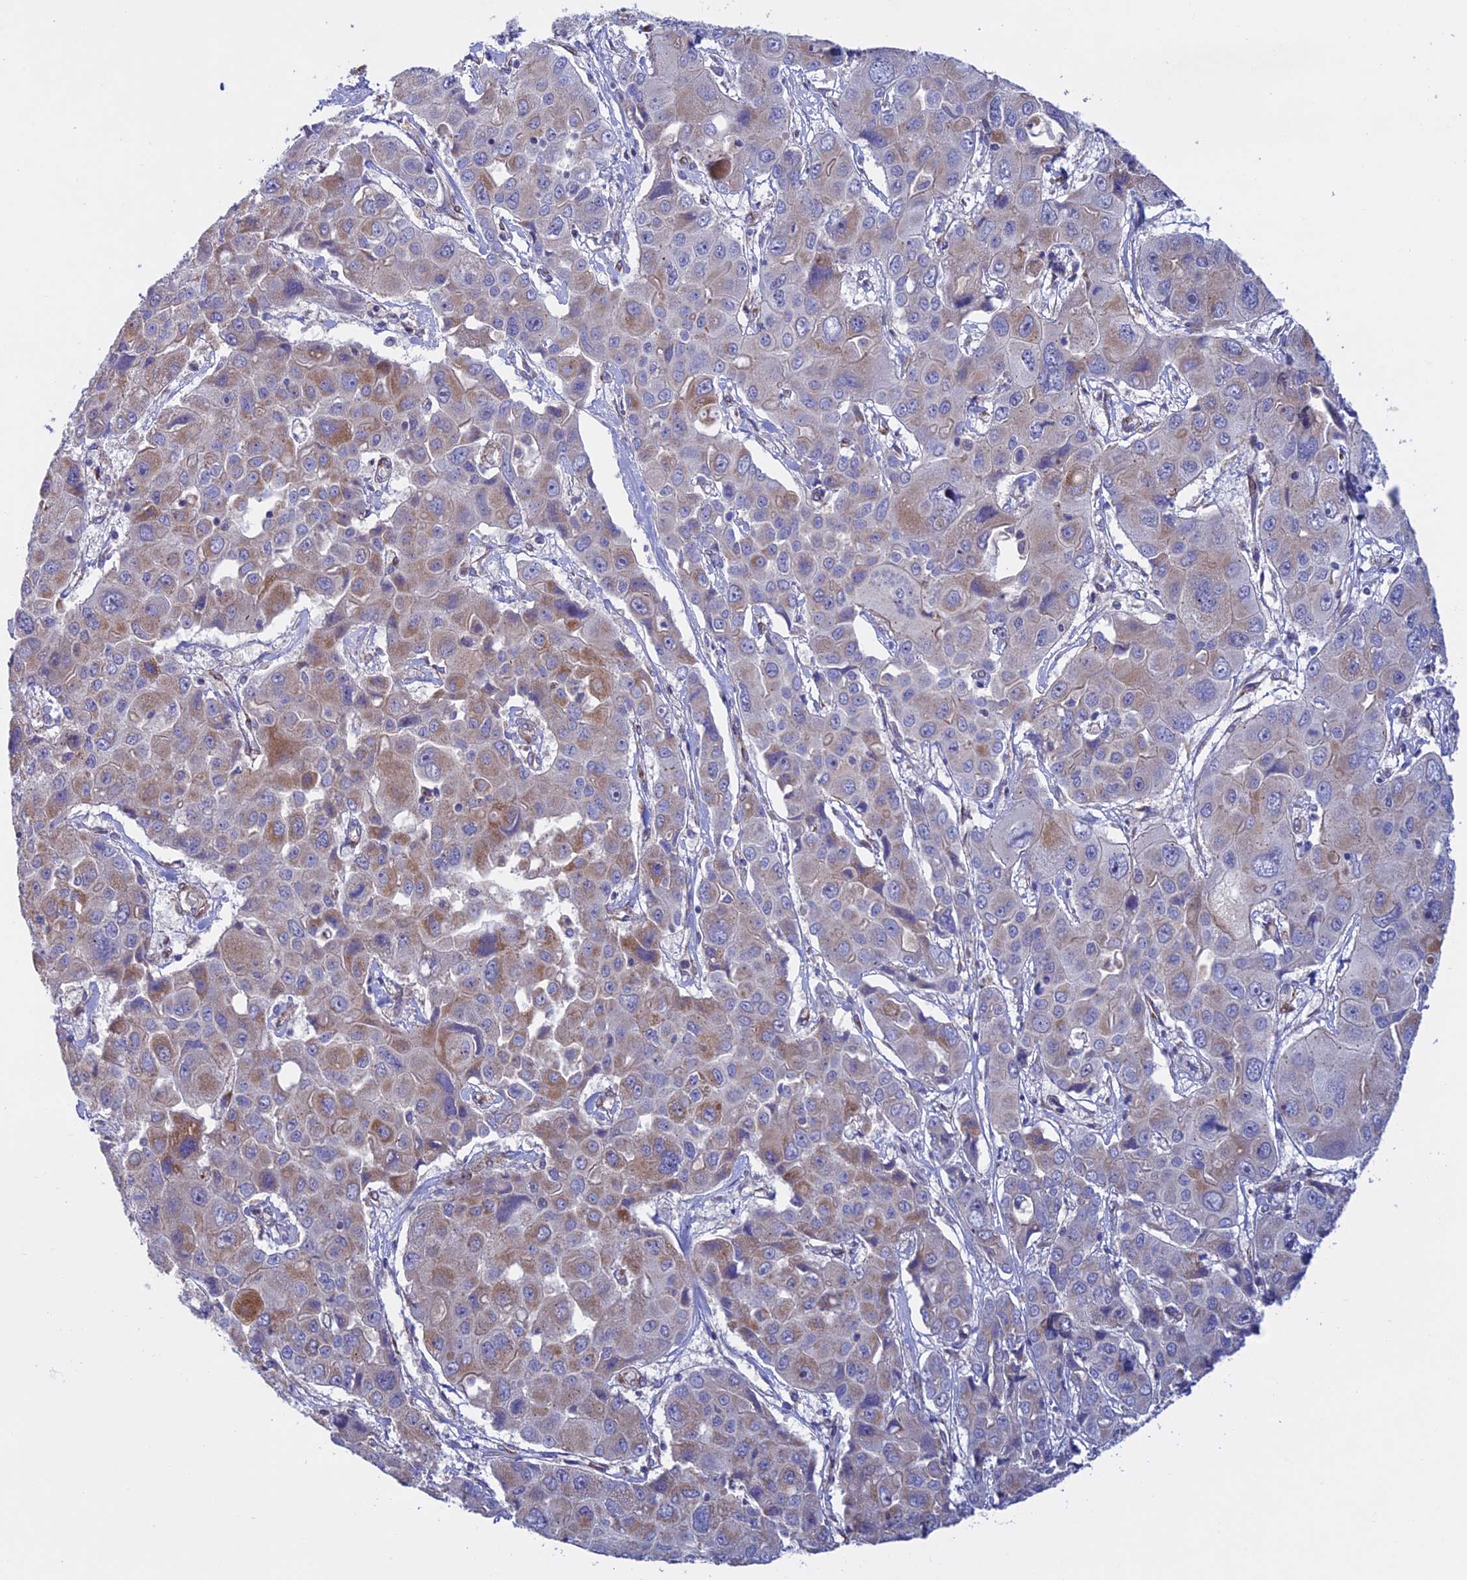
{"staining": {"intensity": "moderate", "quantity": "25%-75%", "location": "cytoplasmic/membranous"}, "tissue": "liver cancer", "cell_type": "Tumor cells", "image_type": "cancer", "snomed": [{"axis": "morphology", "description": "Cholangiocarcinoma"}, {"axis": "topography", "description": "Liver"}], "caption": "Human liver cholangiocarcinoma stained for a protein (brown) displays moderate cytoplasmic/membranous positive positivity in about 25%-75% of tumor cells.", "gene": "ETFDH", "patient": {"sex": "male", "age": 67}}